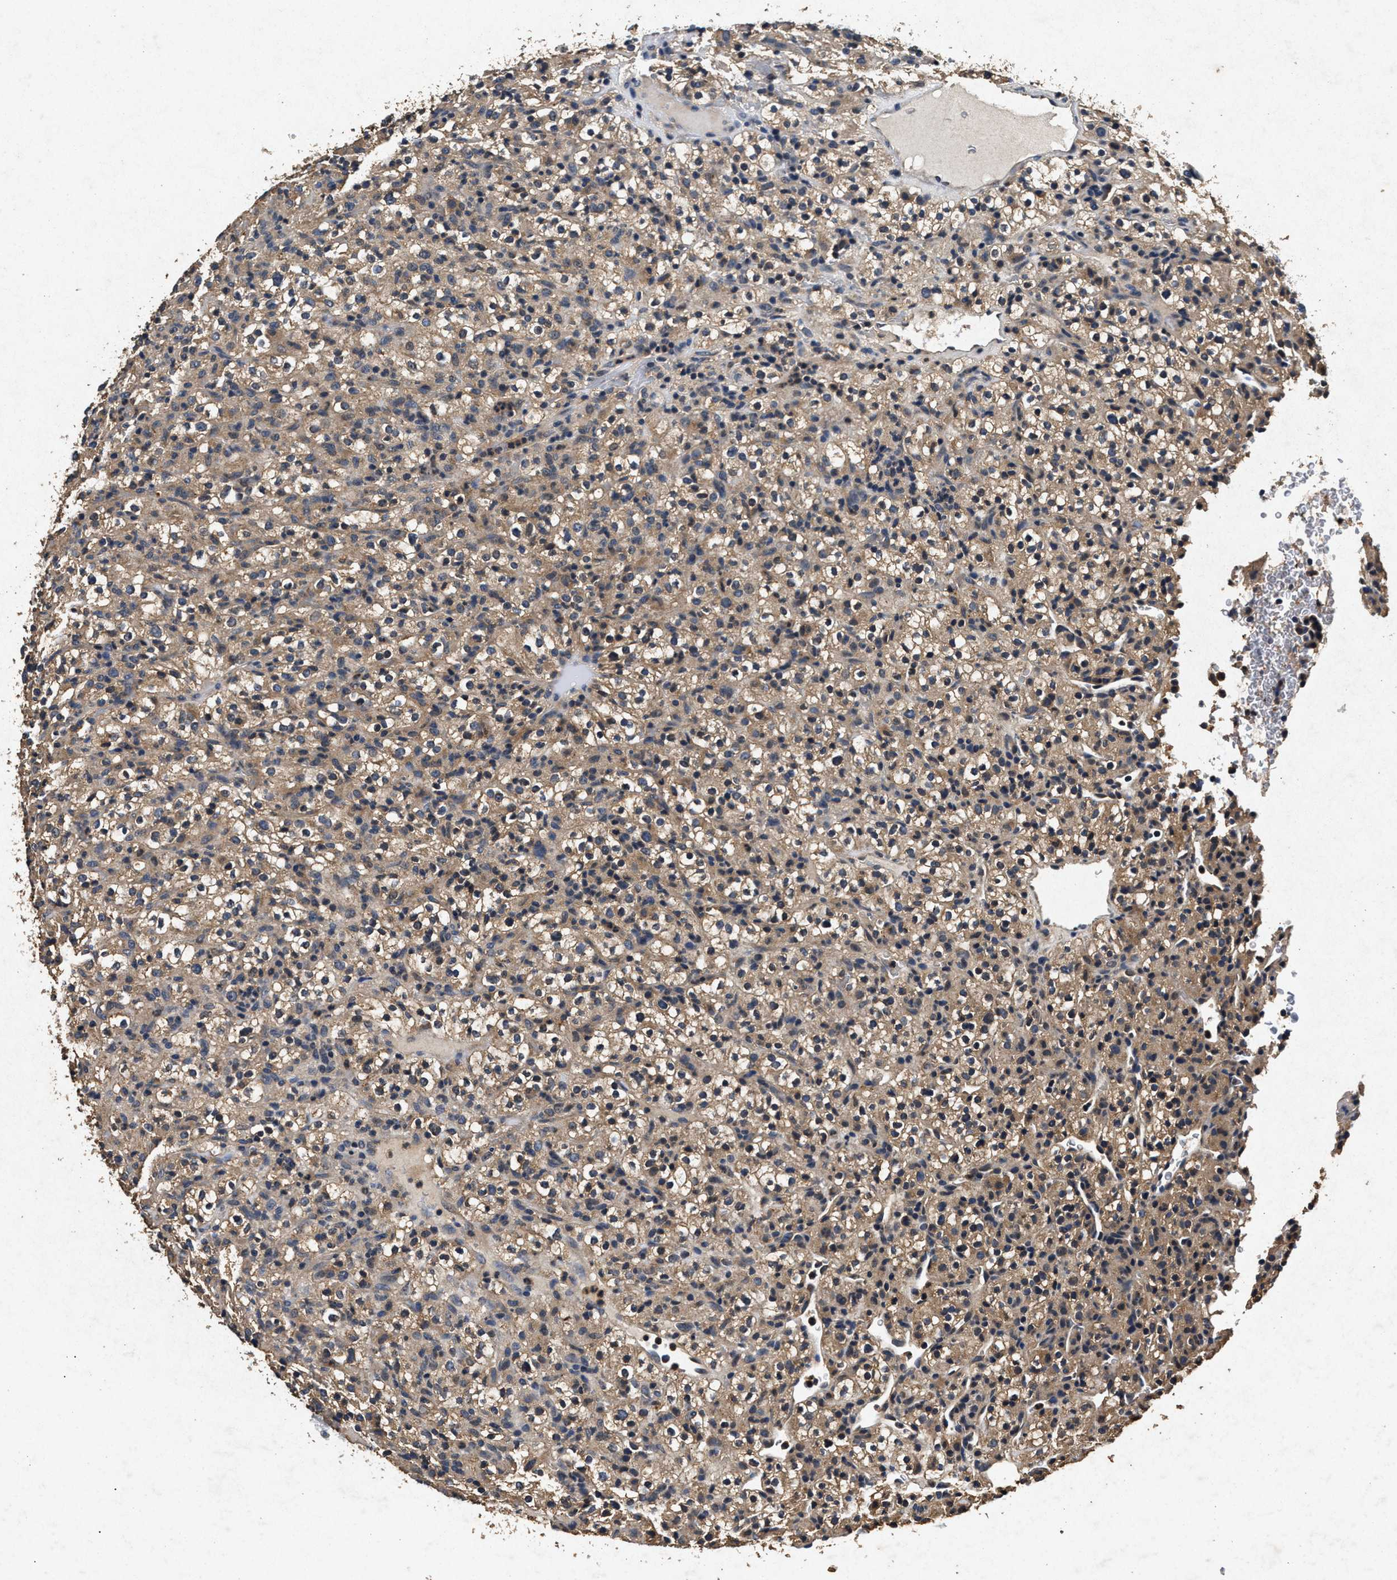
{"staining": {"intensity": "weak", "quantity": ">75%", "location": "cytoplasmic/membranous"}, "tissue": "renal cancer", "cell_type": "Tumor cells", "image_type": "cancer", "snomed": [{"axis": "morphology", "description": "Normal tissue, NOS"}, {"axis": "morphology", "description": "Adenocarcinoma, NOS"}, {"axis": "topography", "description": "Kidney"}], "caption": "A low amount of weak cytoplasmic/membranous staining is present in about >75% of tumor cells in adenocarcinoma (renal) tissue. Using DAB (3,3'-diaminobenzidine) (brown) and hematoxylin (blue) stains, captured at high magnification using brightfield microscopy.", "gene": "PPP1CC", "patient": {"sex": "female", "age": 72}}